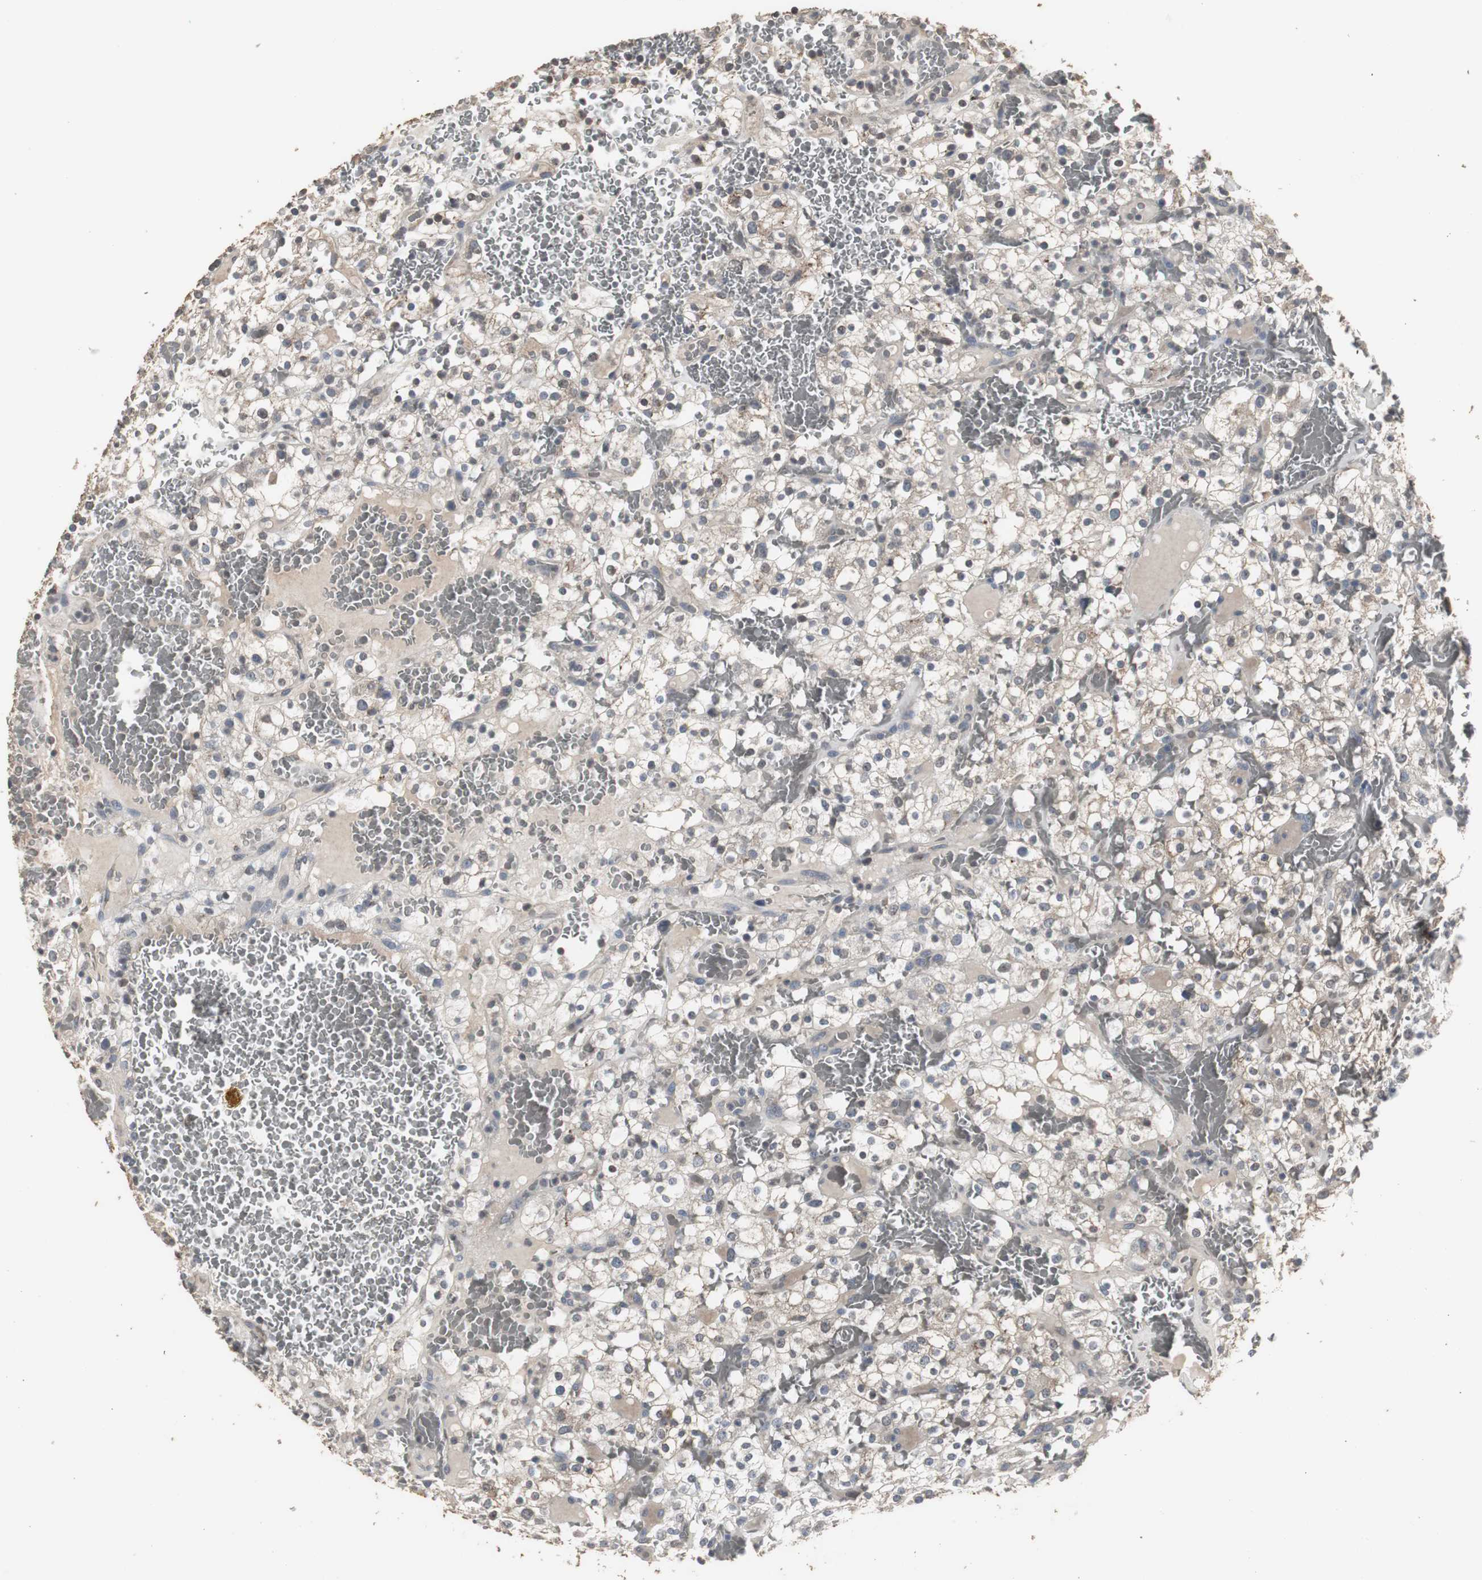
{"staining": {"intensity": "negative", "quantity": "none", "location": "none"}, "tissue": "renal cancer", "cell_type": "Tumor cells", "image_type": "cancer", "snomed": [{"axis": "morphology", "description": "Normal tissue, NOS"}, {"axis": "morphology", "description": "Adenocarcinoma, NOS"}, {"axis": "topography", "description": "Kidney"}], "caption": "This is an immunohistochemistry (IHC) histopathology image of renal adenocarcinoma. There is no staining in tumor cells.", "gene": "ACAA1", "patient": {"sex": "female", "age": 72}}